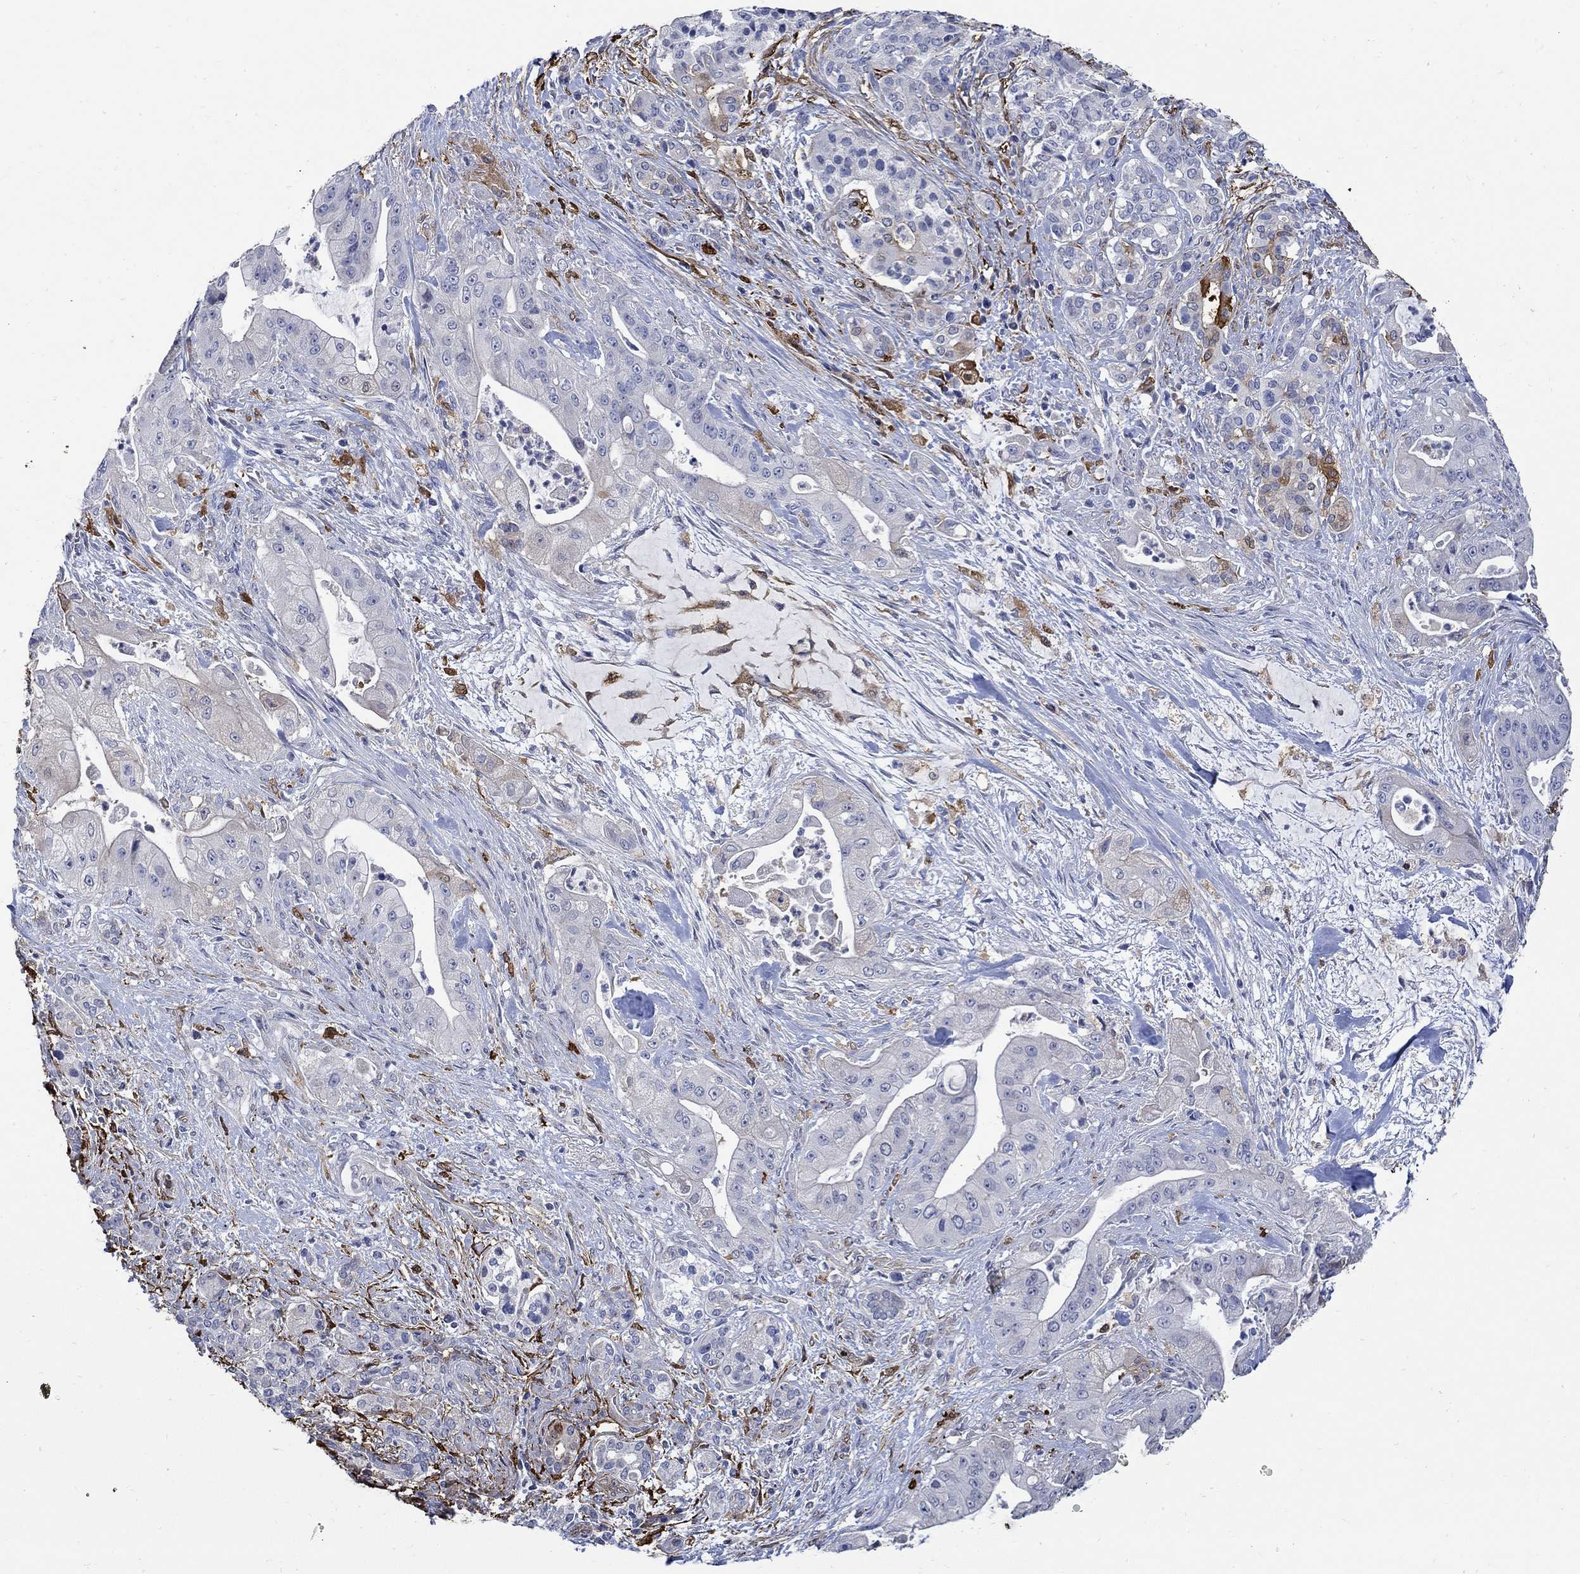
{"staining": {"intensity": "negative", "quantity": "none", "location": "none"}, "tissue": "pancreatic cancer", "cell_type": "Tumor cells", "image_type": "cancer", "snomed": [{"axis": "morphology", "description": "Normal tissue, NOS"}, {"axis": "morphology", "description": "Inflammation, NOS"}, {"axis": "morphology", "description": "Adenocarcinoma, NOS"}, {"axis": "topography", "description": "Pancreas"}], "caption": "Tumor cells show no significant protein positivity in pancreatic adenocarcinoma. Brightfield microscopy of IHC stained with DAB (3,3'-diaminobenzidine) (brown) and hematoxylin (blue), captured at high magnification.", "gene": "TGM2", "patient": {"sex": "male", "age": 57}}